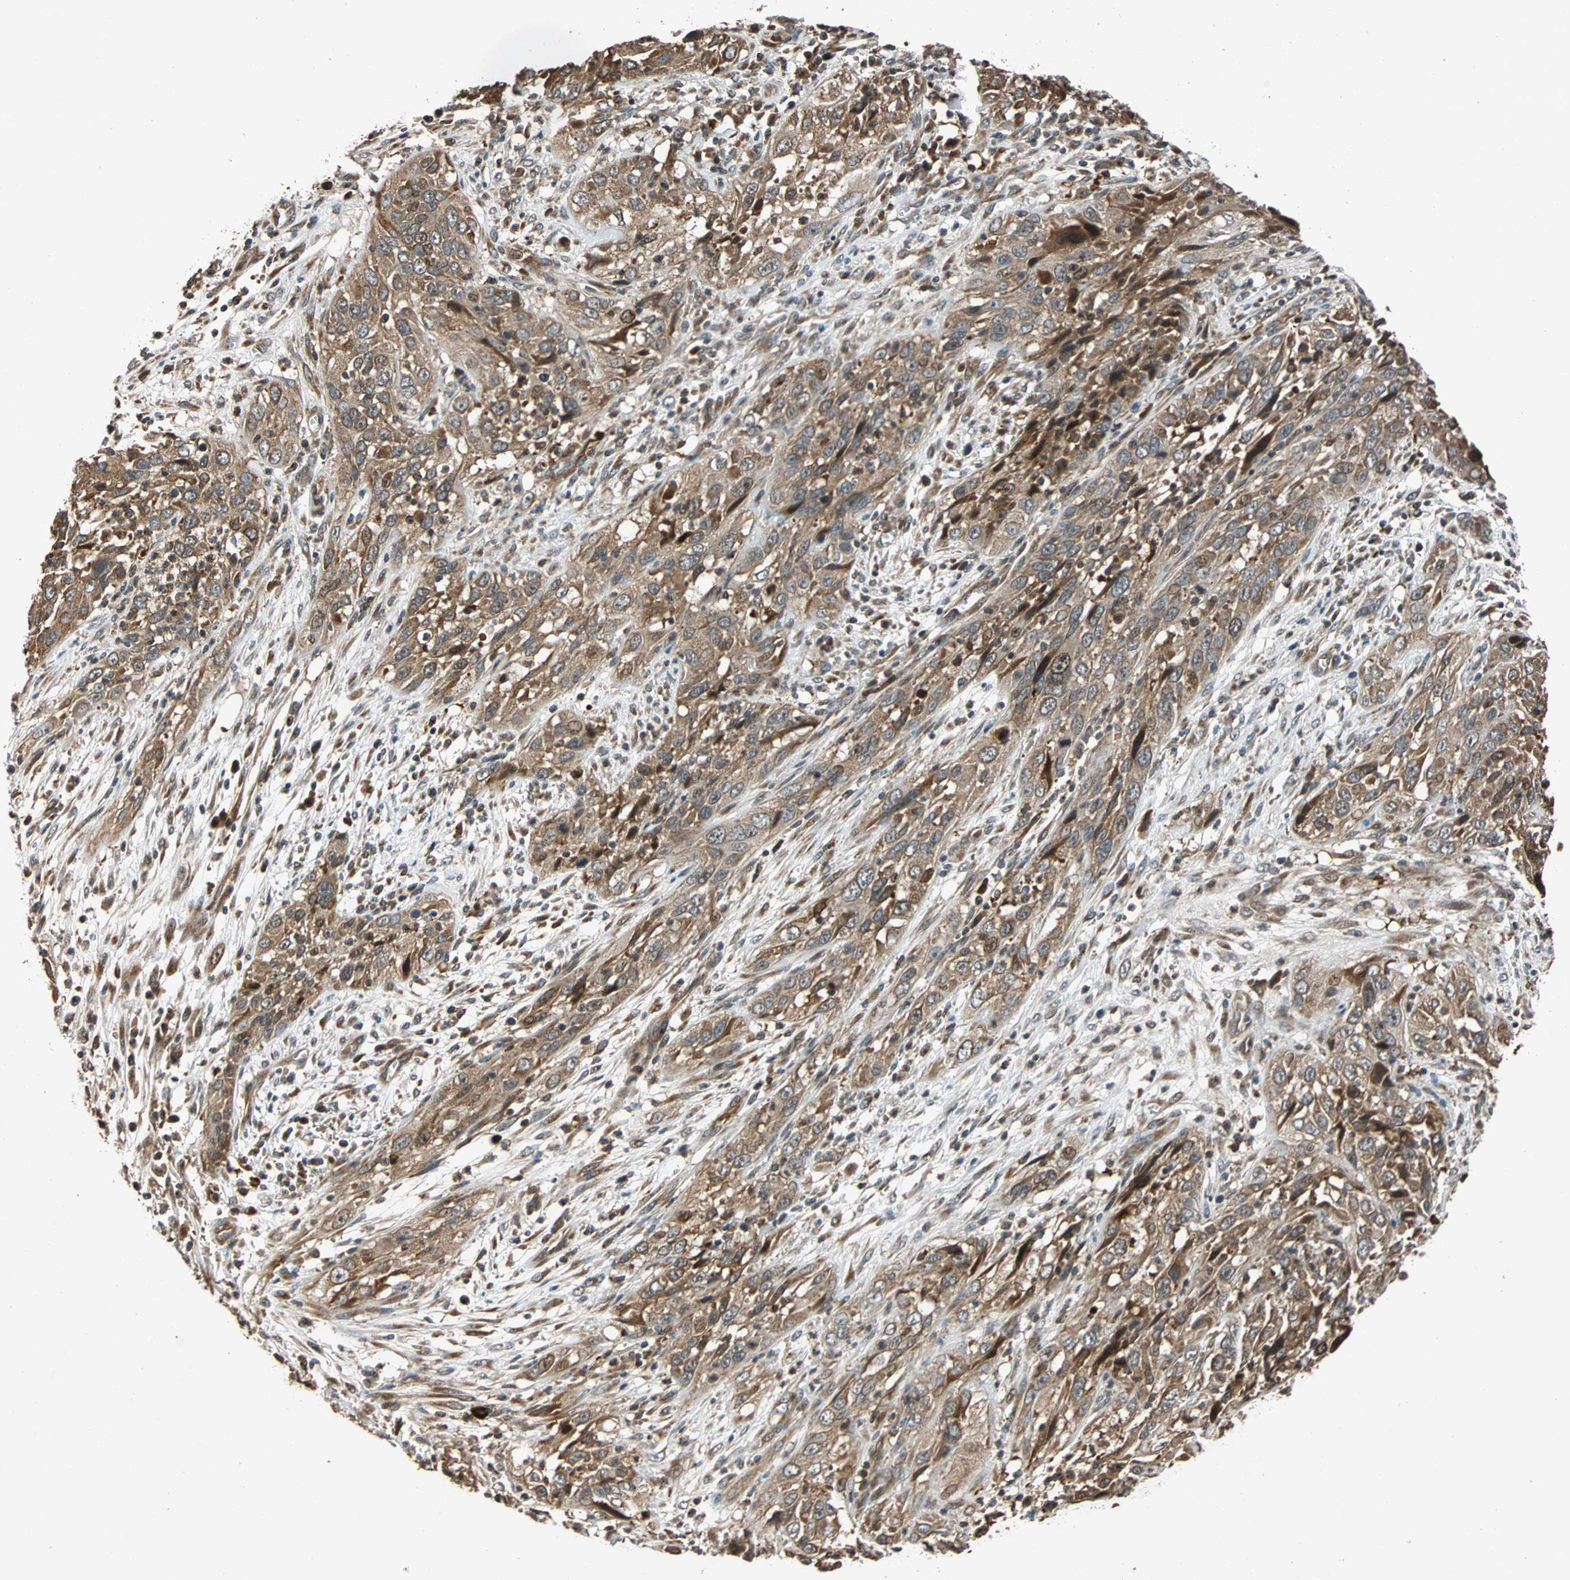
{"staining": {"intensity": "moderate", "quantity": ">75%", "location": "cytoplasmic/membranous,nuclear"}, "tissue": "cervical cancer", "cell_type": "Tumor cells", "image_type": "cancer", "snomed": [{"axis": "morphology", "description": "Squamous cell carcinoma, NOS"}, {"axis": "topography", "description": "Cervix"}], "caption": "Cervical cancer tissue reveals moderate cytoplasmic/membranous and nuclear staining in approximately >75% of tumor cells", "gene": "USP31", "patient": {"sex": "female", "age": 32}}